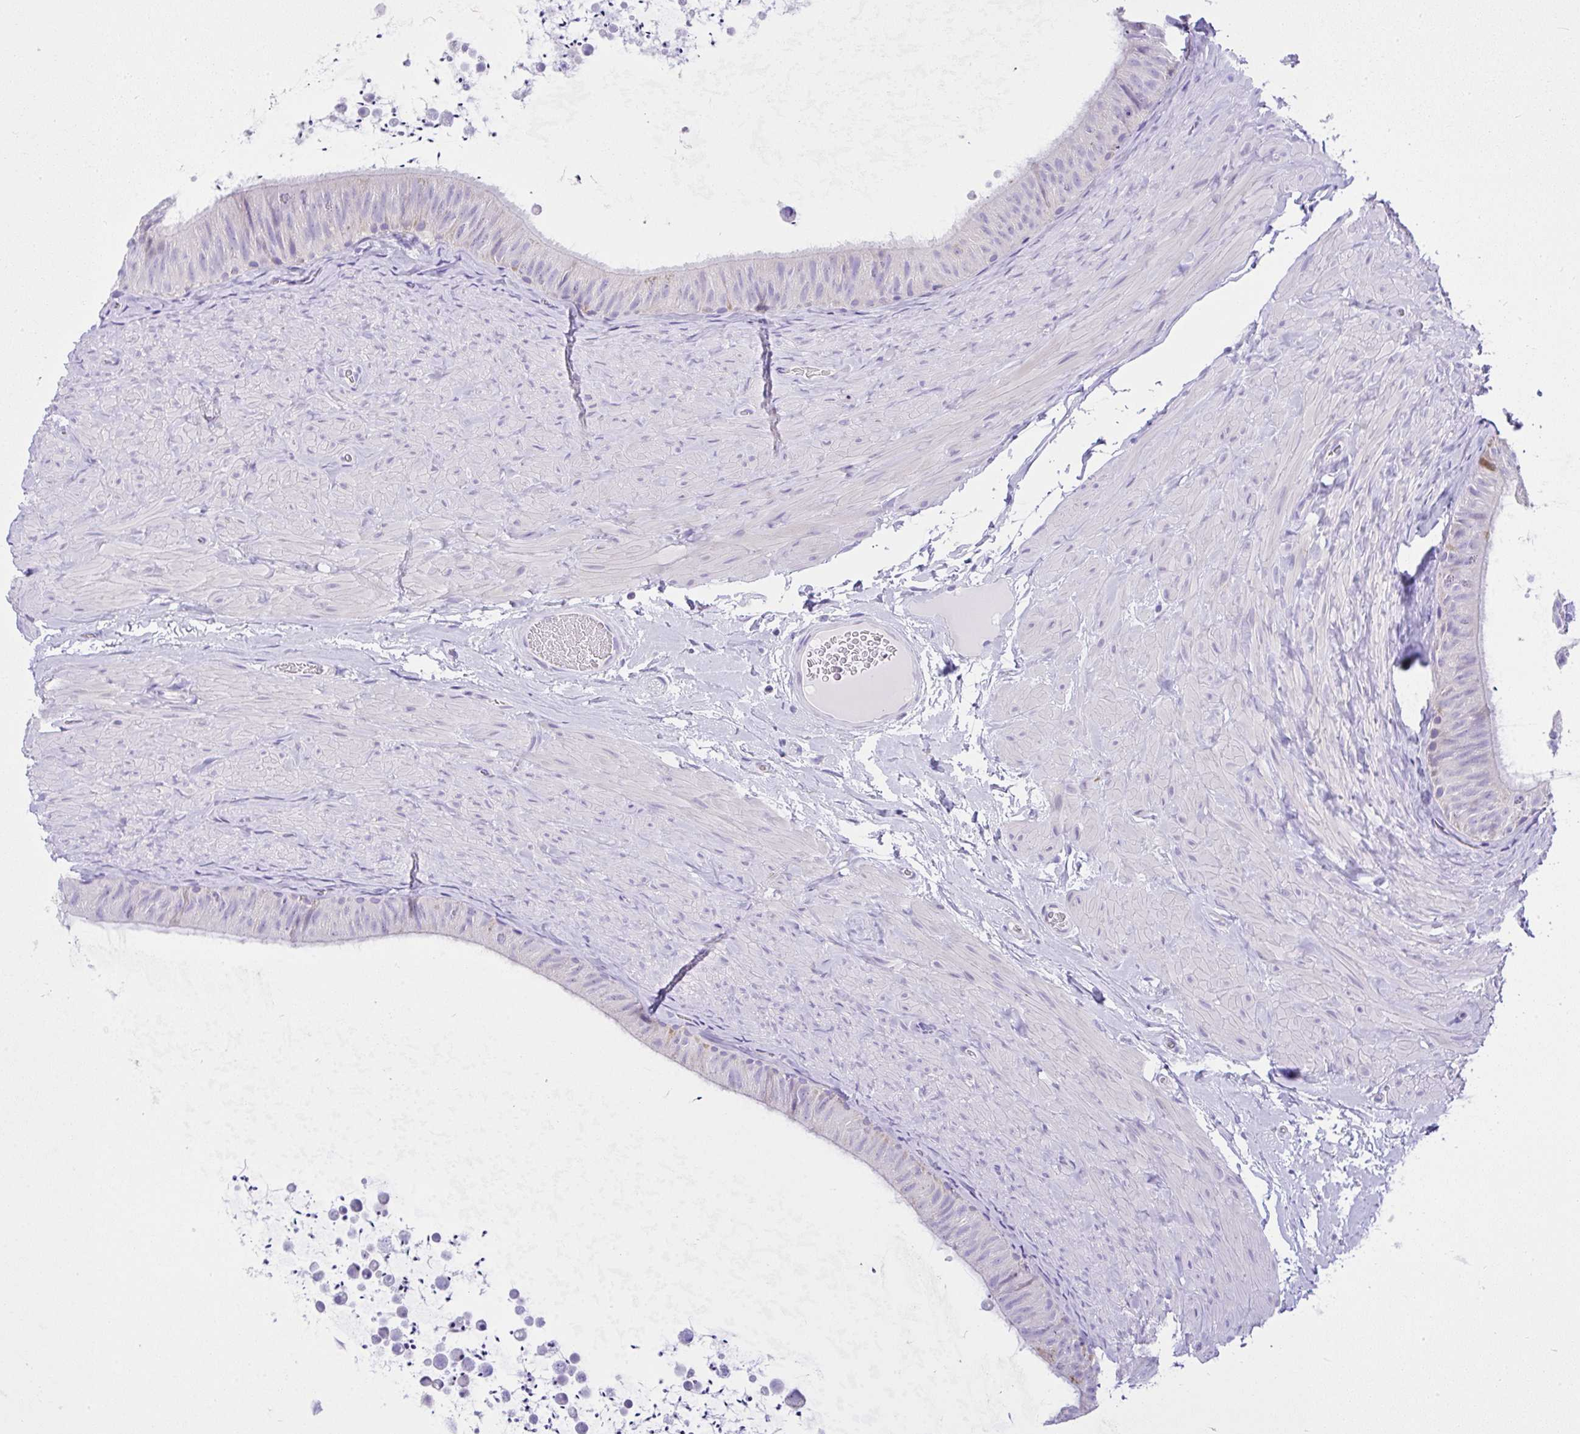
{"staining": {"intensity": "negative", "quantity": "none", "location": "none"}, "tissue": "epididymis", "cell_type": "Glandular cells", "image_type": "normal", "snomed": [{"axis": "morphology", "description": "Normal tissue, NOS"}, {"axis": "topography", "description": "Epididymis, spermatic cord, NOS"}, {"axis": "topography", "description": "Epididymis"}], "caption": "Immunohistochemistry (IHC) micrograph of normal epididymis: human epididymis stained with DAB (3,3'-diaminobenzidine) shows no significant protein expression in glandular cells. (Brightfield microscopy of DAB immunohistochemistry at high magnification).", "gene": "SLC13A1", "patient": {"sex": "male", "age": 31}}